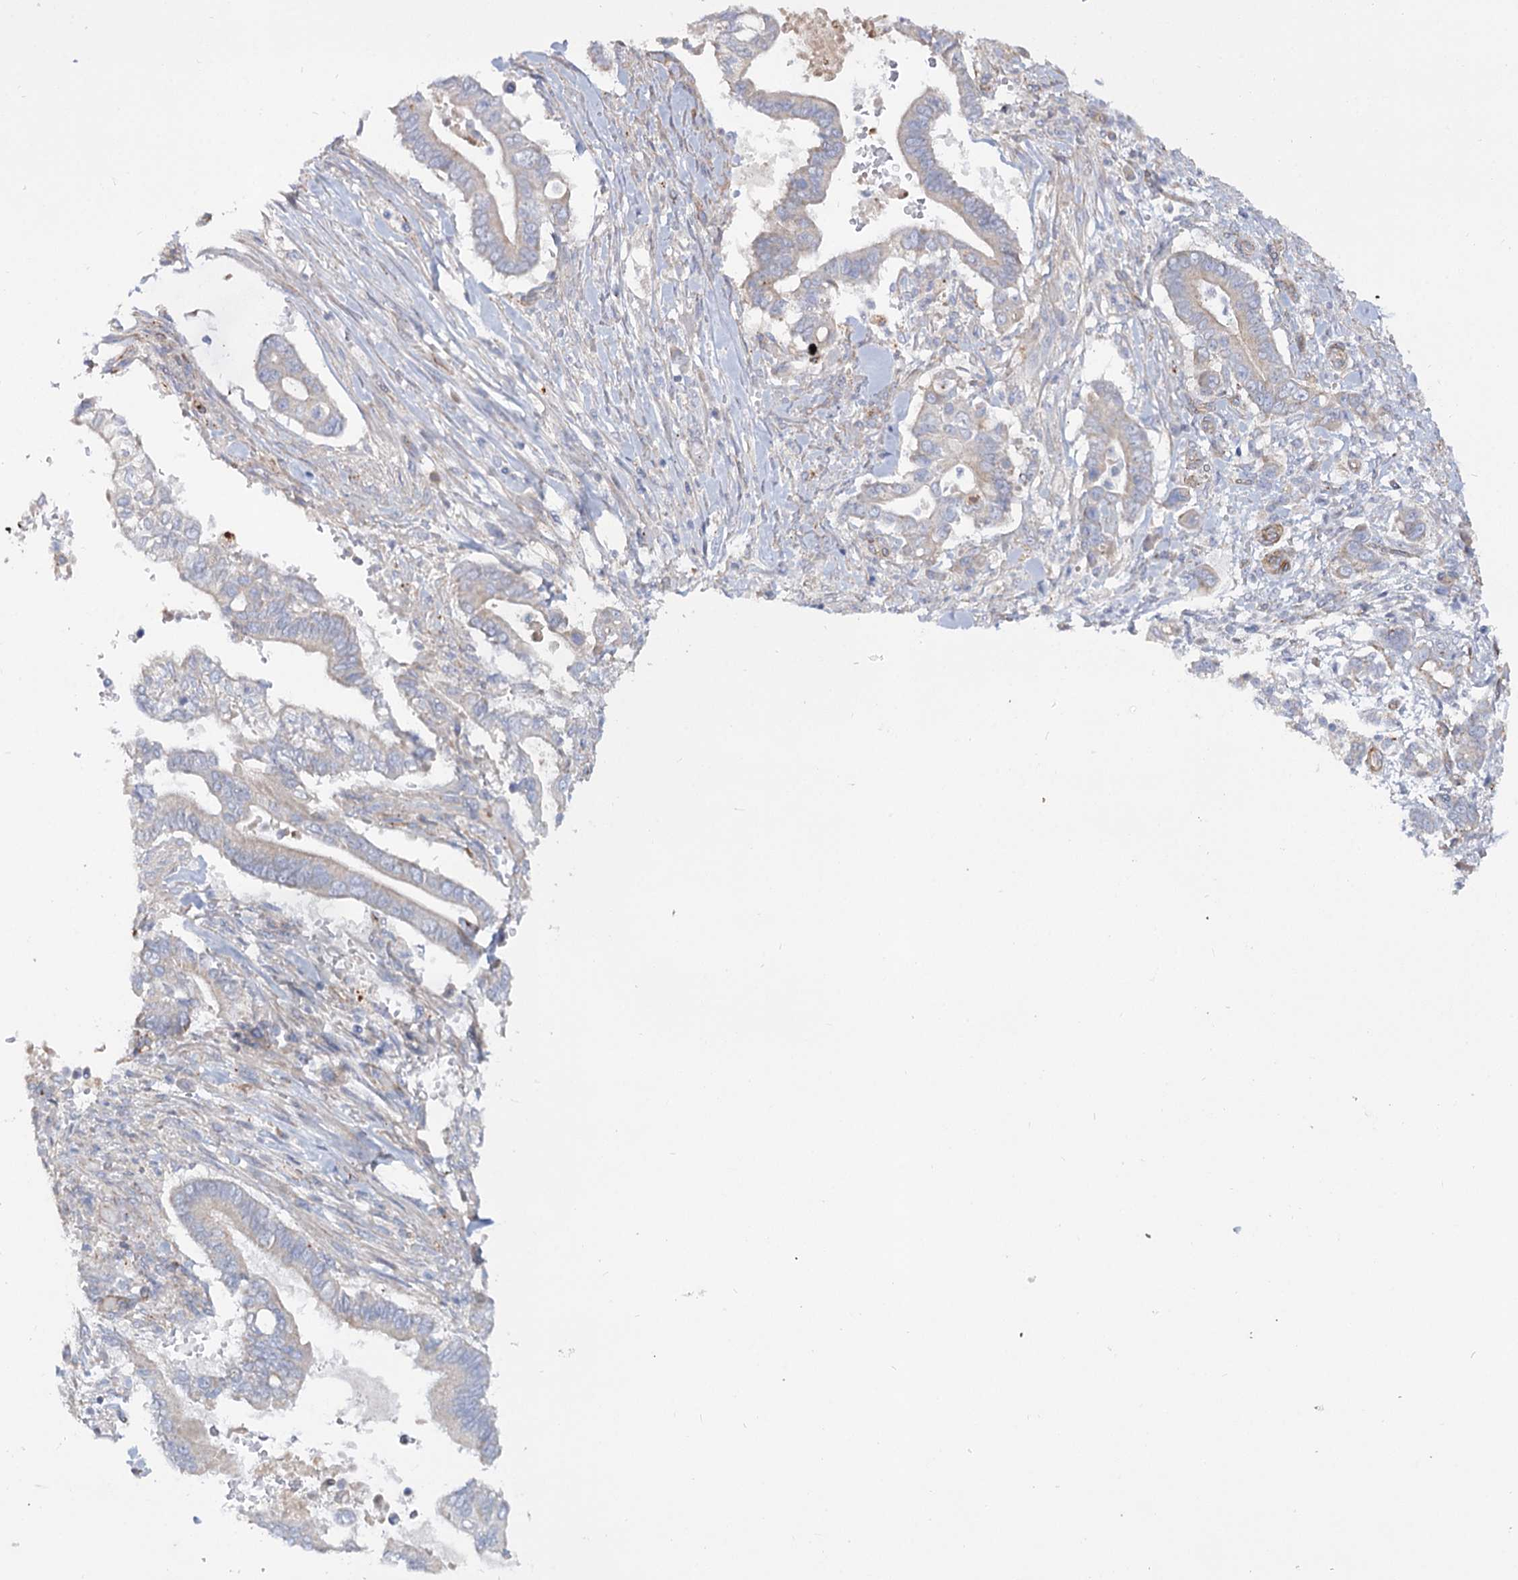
{"staining": {"intensity": "negative", "quantity": "none", "location": "none"}, "tissue": "pancreatic cancer", "cell_type": "Tumor cells", "image_type": "cancer", "snomed": [{"axis": "morphology", "description": "Adenocarcinoma, NOS"}, {"axis": "topography", "description": "Pancreas"}], "caption": "Immunohistochemistry micrograph of pancreatic adenocarcinoma stained for a protein (brown), which displays no positivity in tumor cells. (Immunohistochemistry (ihc), brightfield microscopy, high magnification).", "gene": "TMEM164", "patient": {"sex": "male", "age": 68}}